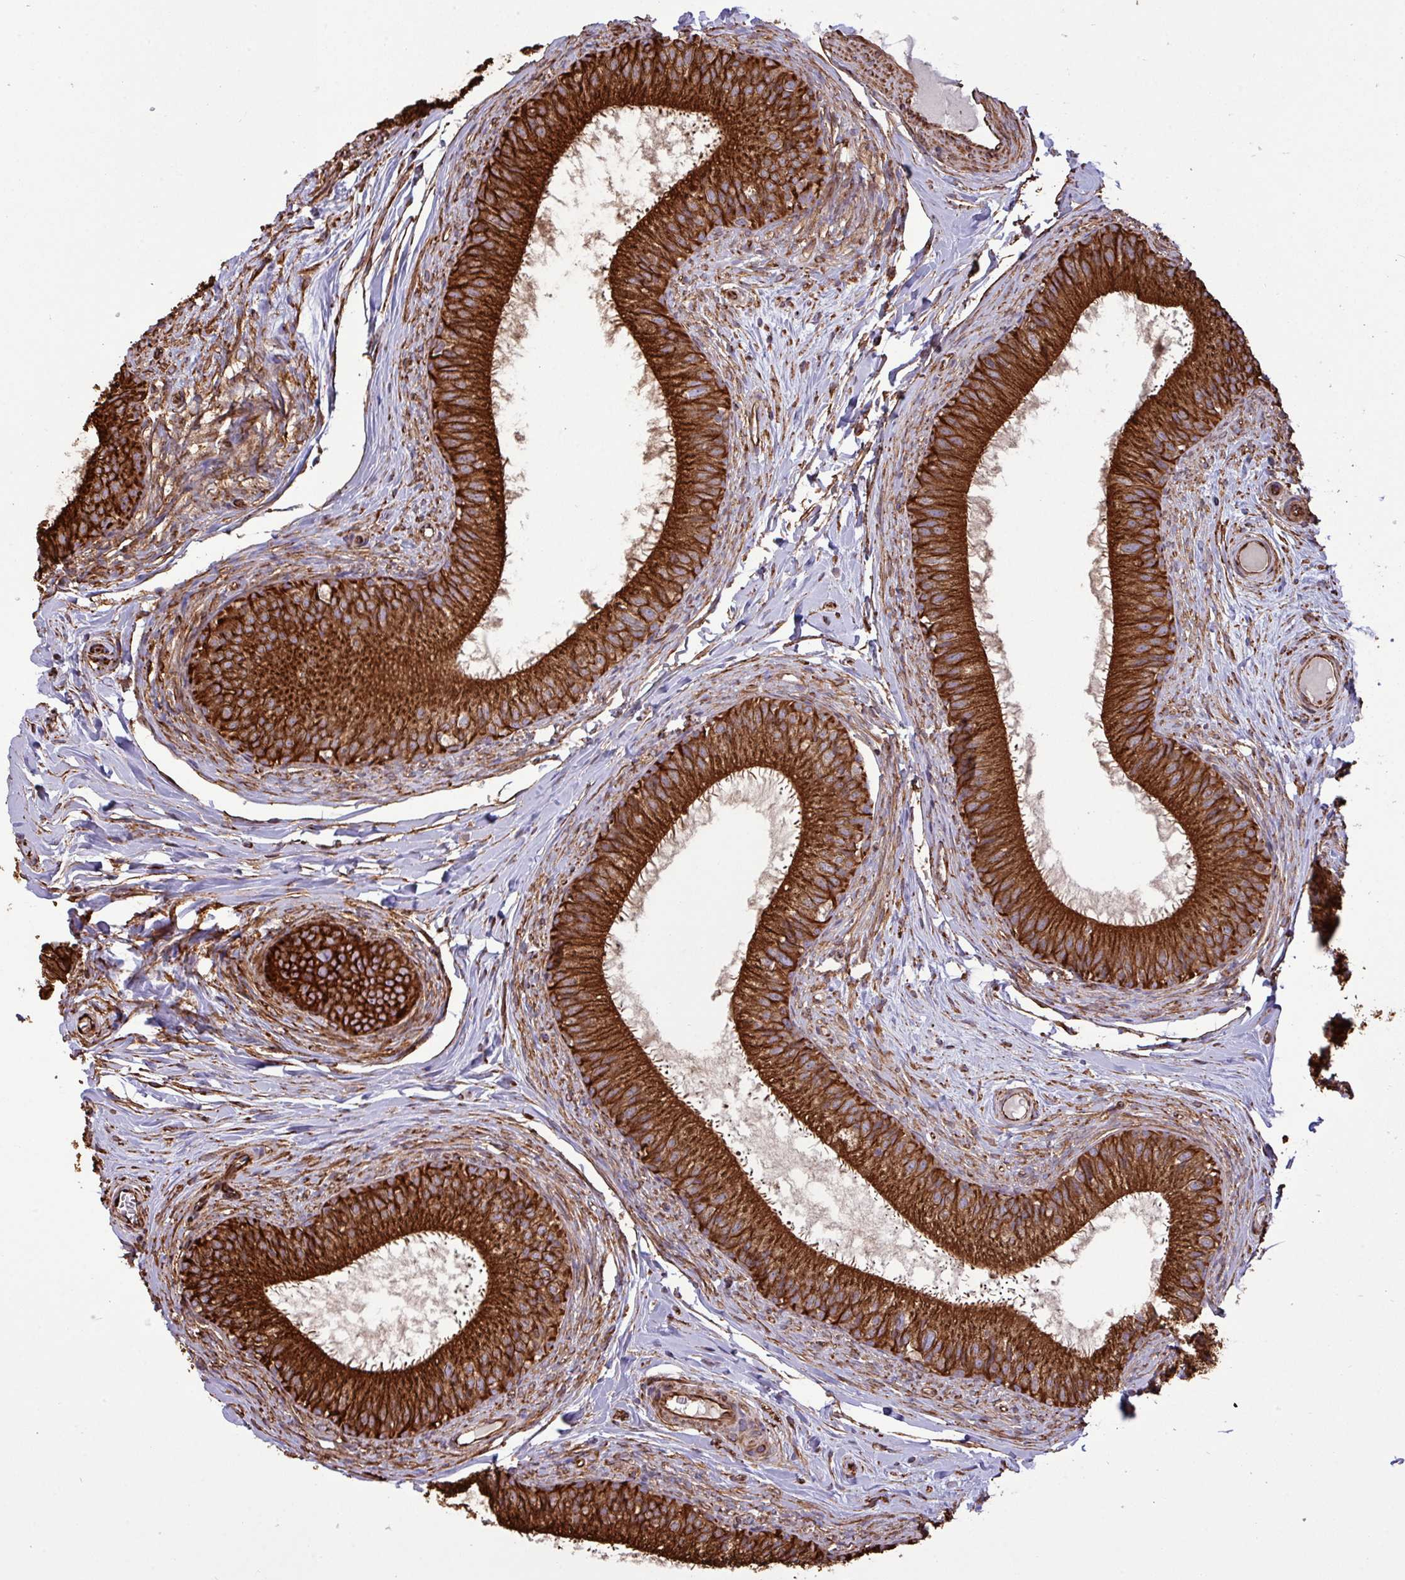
{"staining": {"intensity": "strong", "quantity": ">75%", "location": "cytoplasmic/membranous"}, "tissue": "epididymis", "cell_type": "Glandular cells", "image_type": "normal", "snomed": [{"axis": "morphology", "description": "Normal tissue, NOS"}, {"axis": "topography", "description": "Epididymis"}], "caption": "Immunohistochemical staining of normal human epididymis shows >75% levels of strong cytoplasmic/membranous protein expression in about >75% of glandular cells.", "gene": "ZNF300", "patient": {"sex": "male", "age": 25}}